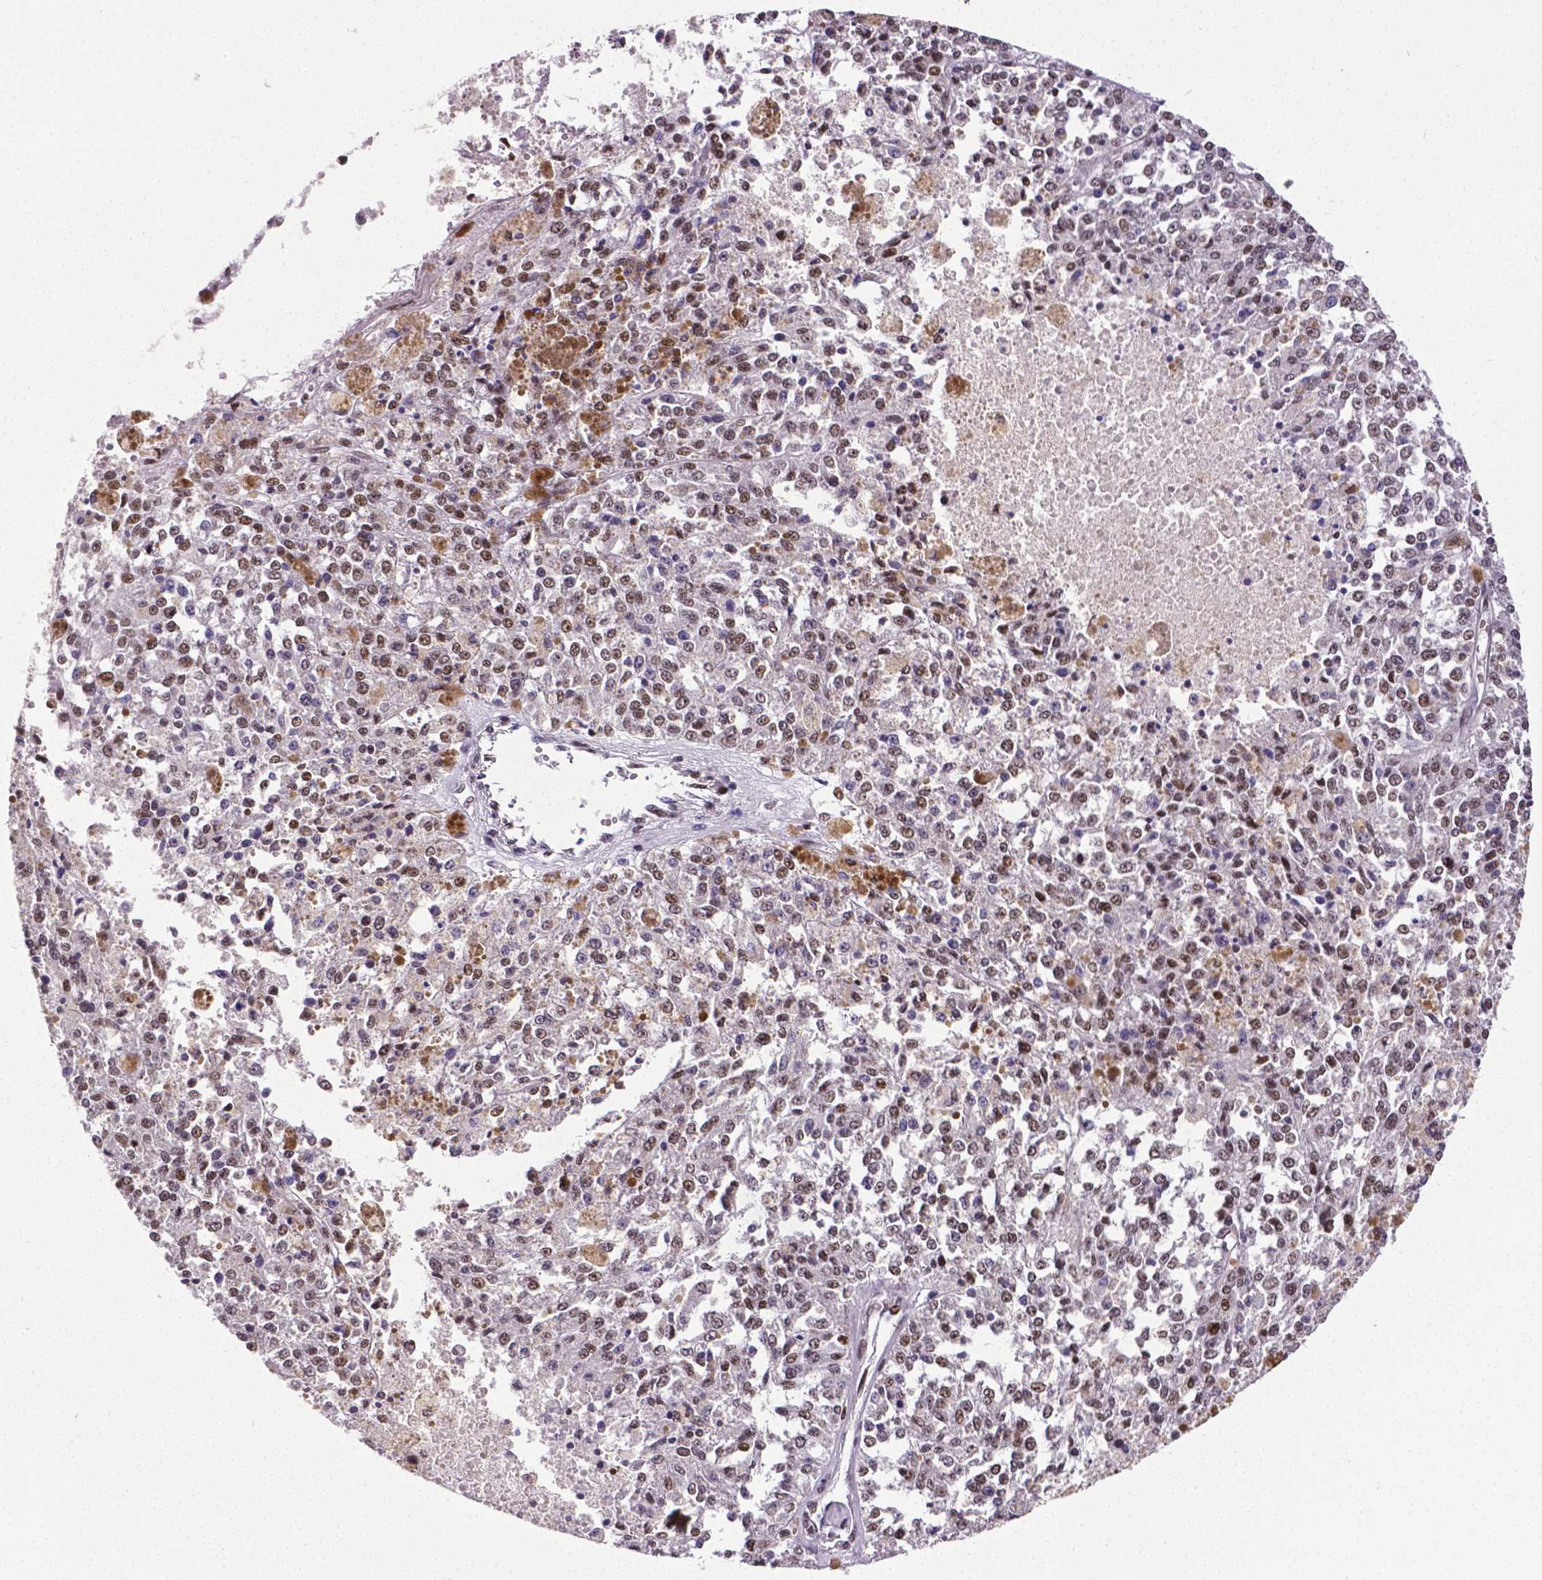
{"staining": {"intensity": "moderate", "quantity": ">75%", "location": "nuclear"}, "tissue": "melanoma", "cell_type": "Tumor cells", "image_type": "cancer", "snomed": [{"axis": "morphology", "description": "Malignant melanoma, Metastatic site"}, {"axis": "topography", "description": "Lymph node"}], "caption": "The micrograph displays staining of melanoma, revealing moderate nuclear protein positivity (brown color) within tumor cells.", "gene": "REST", "patient": {"sex": "female", "age": 64}}